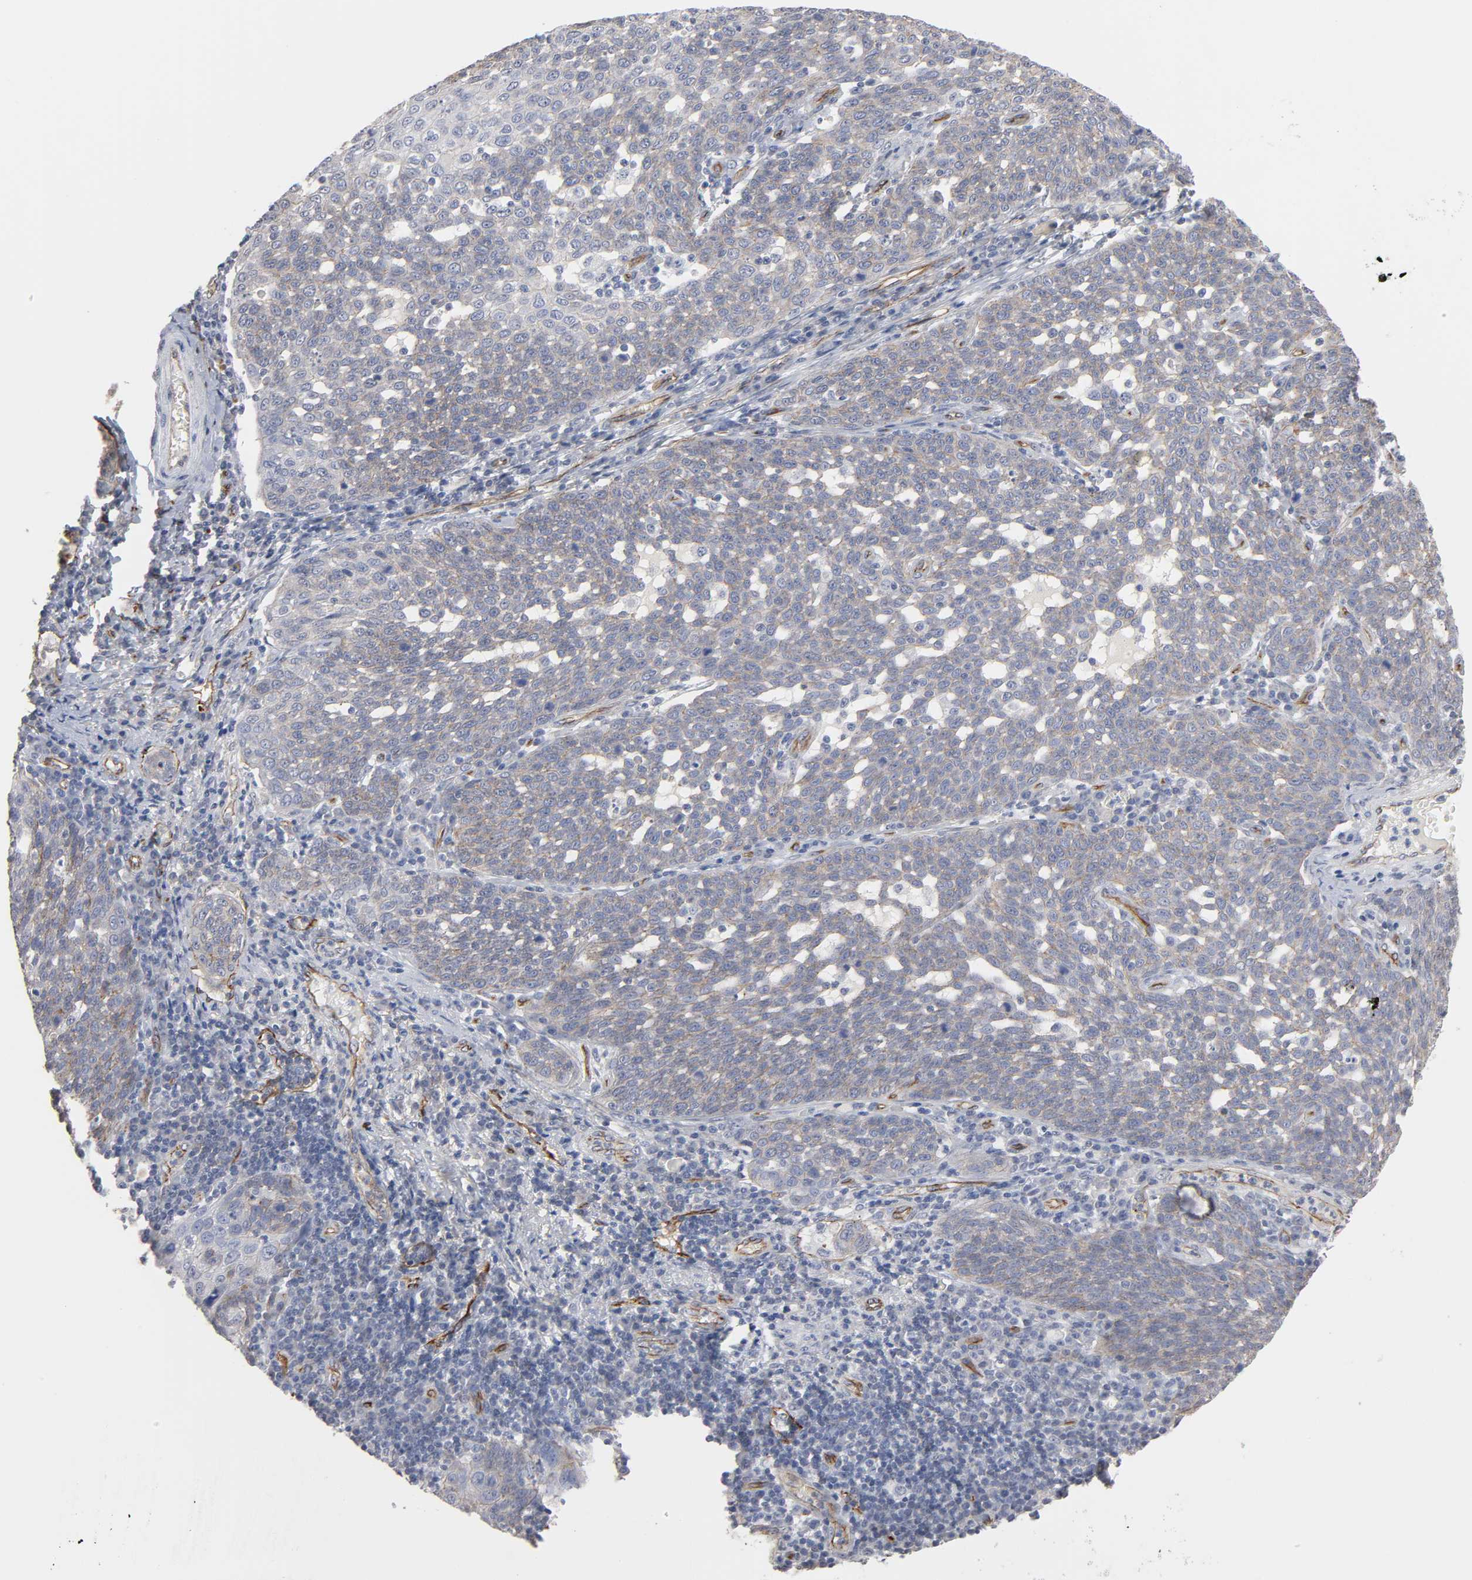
{"staining": {"intensity": "weak", "quantity": "25%-75%", "location": "cytoplasmic/membranous"}, "tissue": "cervical cancer", "cell_type": "Tumor cells", "image_type": "cancer", "snomed": [{"axis": "morphology", "description": "Squamous cell carcinoma, NOS"}, {"axis": "topography", "description": "Cervix"}], "caption": "Immunohistochemical staining of human cervical squamous cell carcinoma exhibits low levels of weak cytoplasmic/membranous positivity in approximately 25%-75% of tumor cells. The staining is performed using DAB (3,3'-diaminobenzidine) brown chromogen to label protein expression. The nuclei are counter-stained blue using hematoxylin.", "gene": "SPTAN1", "patient": {"sex": "female", "age": 34}}